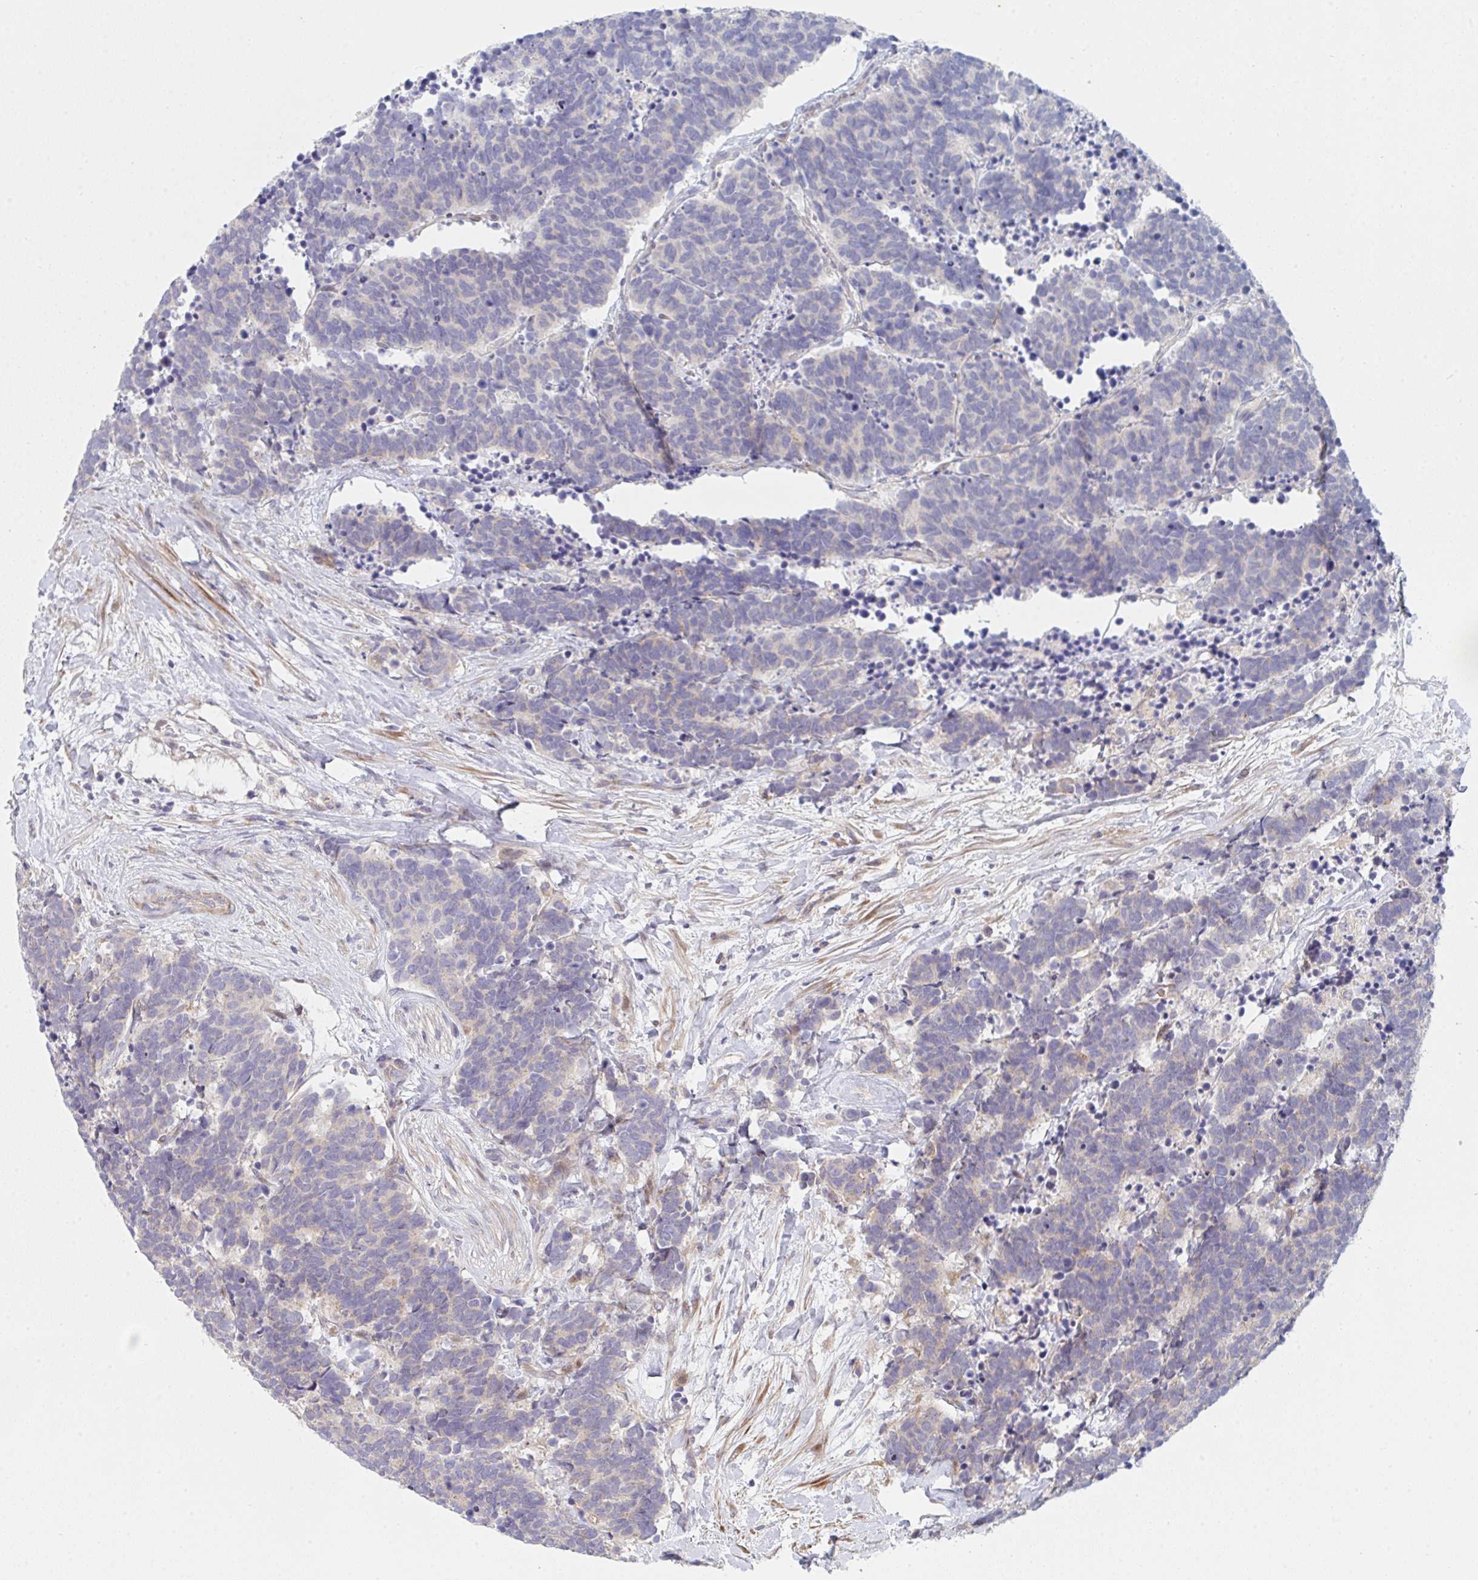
{"staining": {"intensity": "negative", "quantity": "none", "location": "none"}, "tissue": "carcinoid", "cell_type": "Tumor cells", "image_type": "cancer", "snomed": [{"axis": "morphology", "description": "Carcinoma, NOS"}, {"axis": "morphology", "description": "Carcinoid, malignant, NOS"}, {"axis": "topography", "description": "Prostate"}], "caption": "IHC of carcinoid reveals no positivity in tumor cells.", "gene": "TNFSF4", "patient": {"sex": "male", "age": 57}}